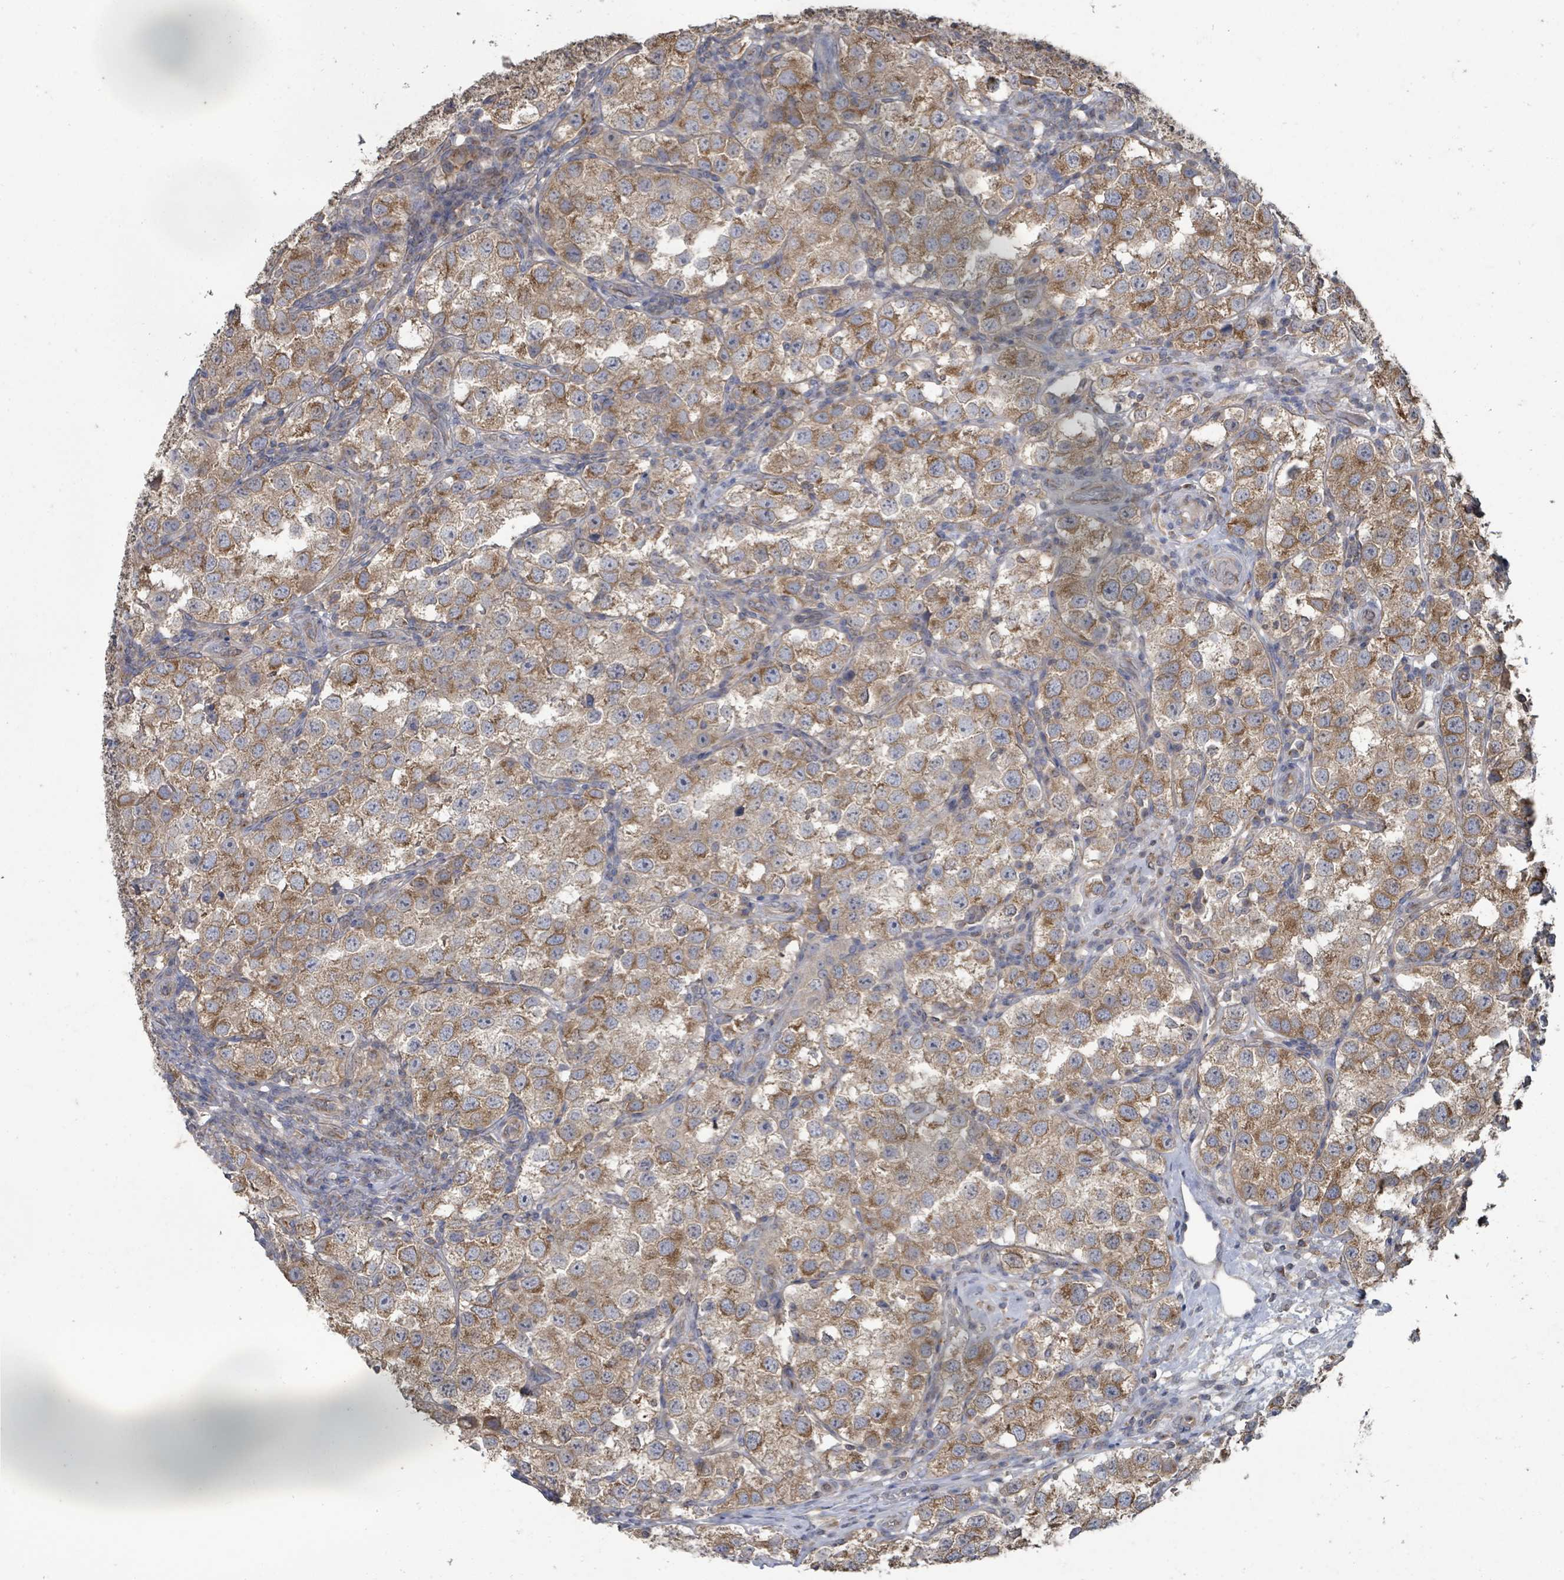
{"staining": {"intensity": "moderate", "quantity": "25%-75%", "location": "cytoplasmic/membranous"}, "tissue": "testis cancer", "cell_type": "Tumor cells", "image_type": "cancer", "snomed": [{"axis": "morphology", "description": "Seminoma, NOS"}, {"axis": "topography", "description": "Testis"}], "caption": "Immunohistochemical staining of human testis seminoma reveals moderate cytoplasmic/membranous protein expression in approximately 25%-75% of tumor cells.", "gene": "SLC9A7", "patient": {"sex": "male", "age": 37}}